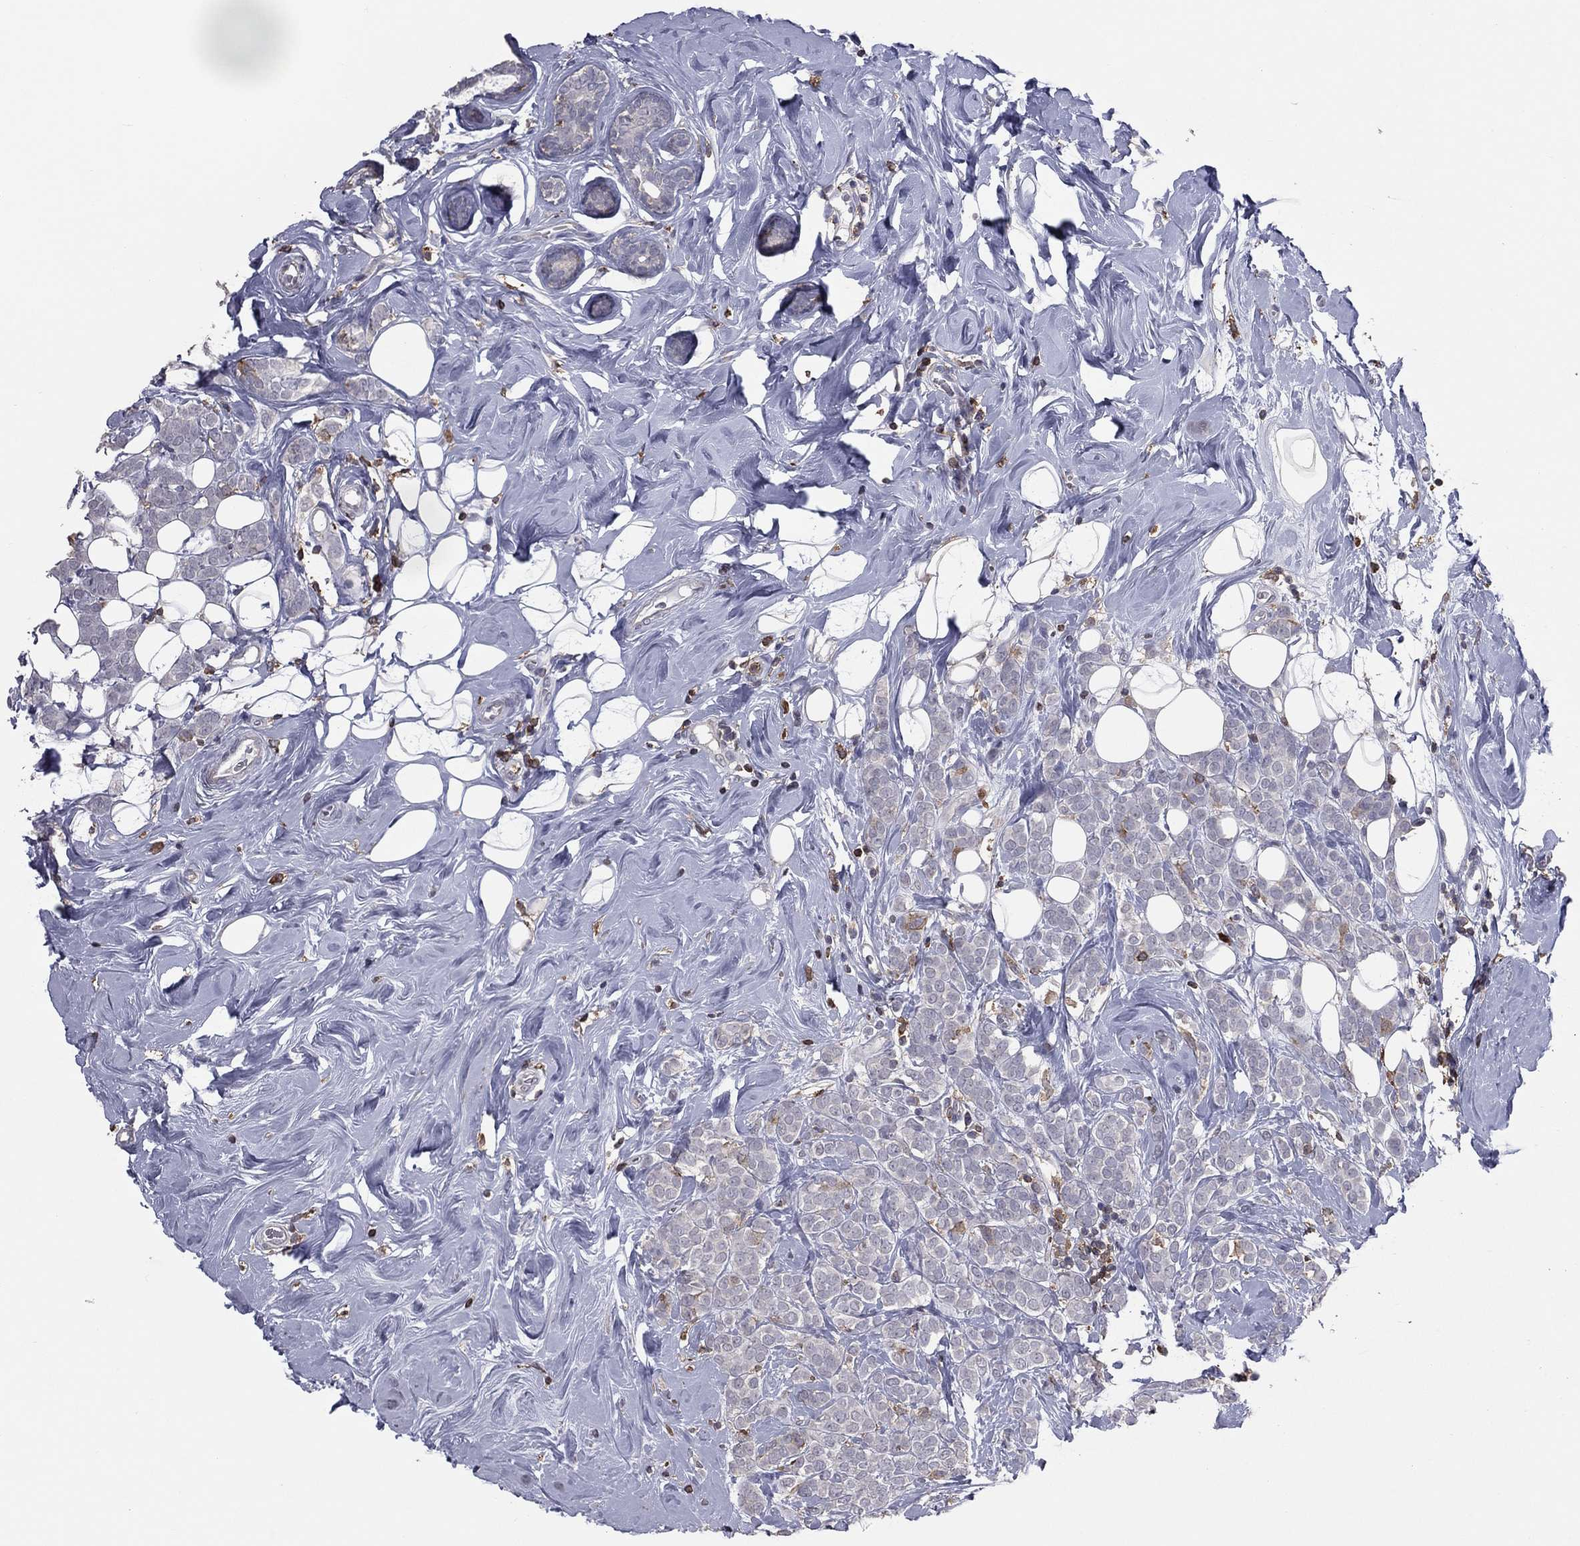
{"staining": {"intensity": "negative", "quantity": "none", "location": "none"}, "tissue": "breast cancer", "cell_type": "Tumor cells", "image_type": "cancer", "snomed": [{"axis": "morphology", "description": "Lobular carcinoma"}, {"axis": "topography", "description": "Breast"}], "caption": "There is no significant expression in tumor cells of breast lobular carcinoma.", "gene": "PSTPIP1", "patient": {"sex": "female", "age": 49}}